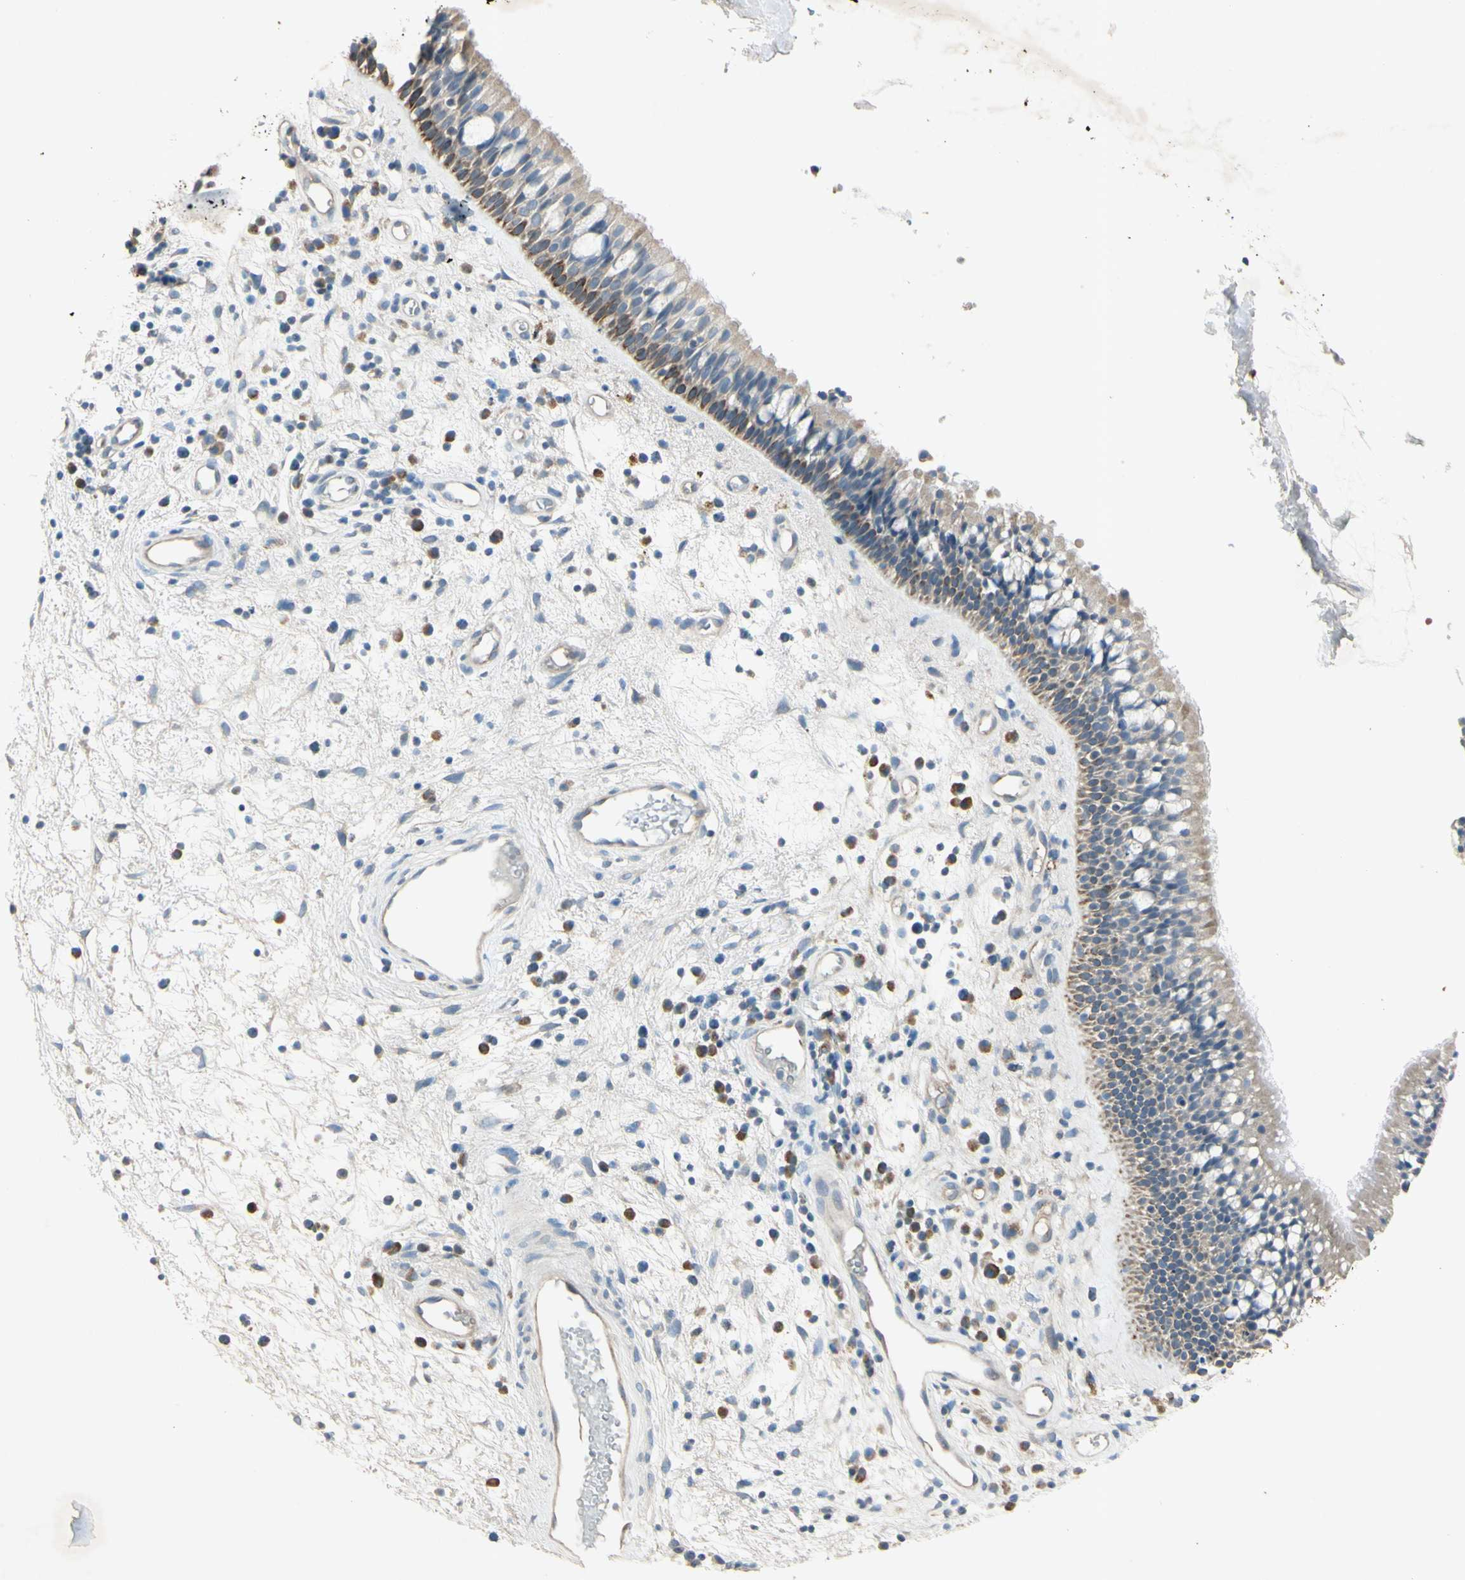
{"staining": {"intensity": "moderate", "quantity": "<25%", "location": "cytoplasmic/membranous"}, "tissue": "nasopharynx", "cell_type": "Respiratory epithelial cells", "image_type": "normal", "snomed": [{"axis": "morphology", "description": "Normal tissue, NOS"}, {"axis": "morphology", "description": "Inflammation, NOS"}, {"axis": "topography", "description": "Nasopharynx"}], "caption": "Immunohistochemistry (IHC) of unremarkable nasopharynx demonstrates low levels of moderate cytoplasmic/membranous staining in about <25% of respiratory epithelial cells.", "gene": "AATK", "patient": {"sex": "male", "age": 48}}